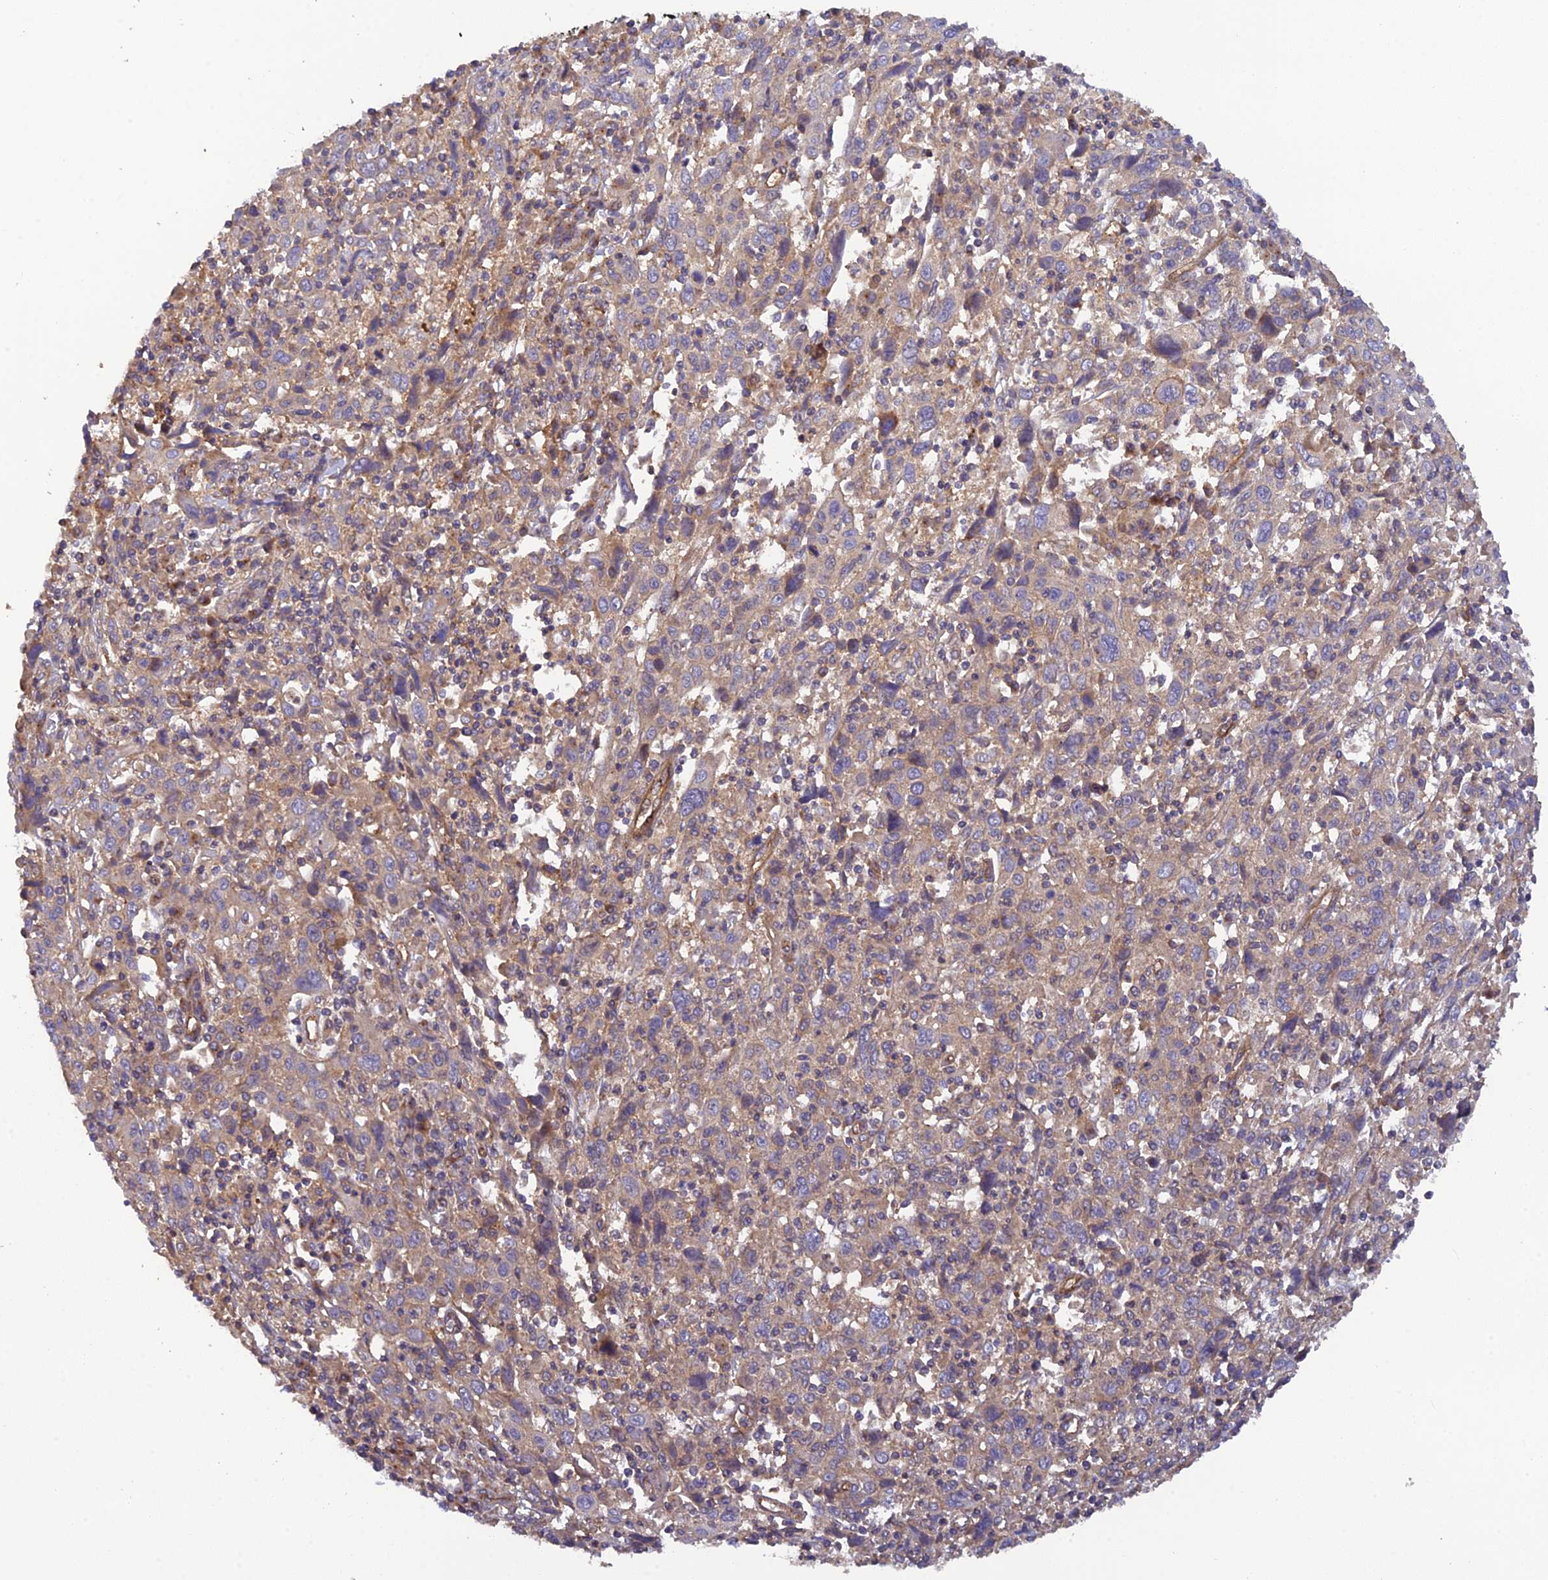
{"staining": {"intensity": "moderate", "quantity": ">75%", "location": "cytoplasmic/membranous"}, "tissue": "cervical cancer", "cell_type": "Tumor cells", "image_type": "cancer", "snomed": [{"axis": "morphology", "description": "Squamous cell carcinoma, NOS"}, {"axis": "topography", "description": "Cervix"}], "caption": "IHC staining of cervical cancer, which displays medium levels of moderate cytoplasmic/membranous positivity in approximately >75% of tumor cells indicating moderate cytoplasmic/membranous protein expression. The staining was performed using DAB (brown) for protein detection and nuclei were counterstained in hematoxylin (blue).", "gene": "ADAMTS15", "patient": {"sex": "female", "age": 46}}